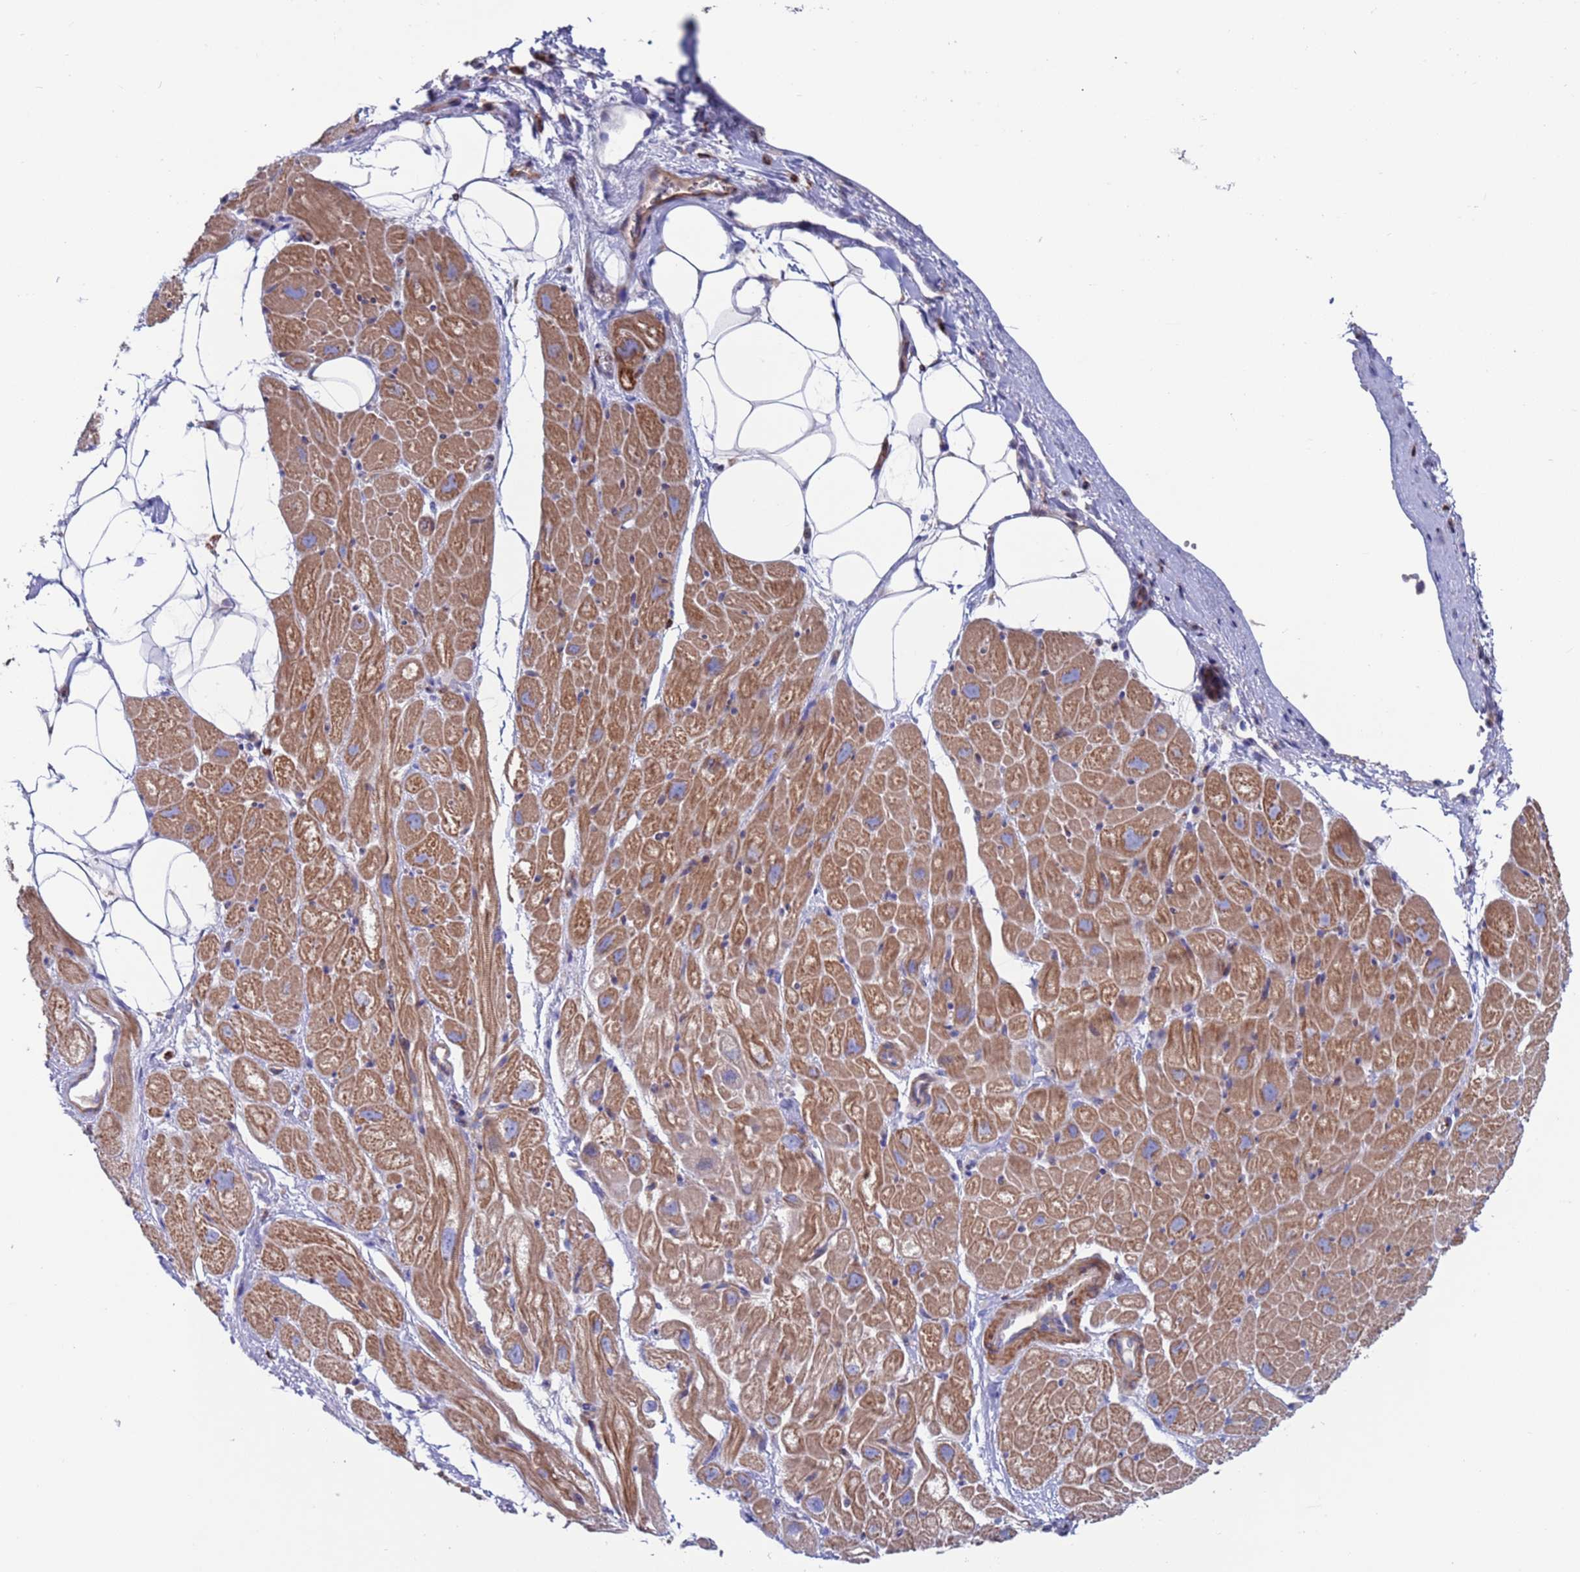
{"staining": {"intensity": "moderate", "quantity": ">75%", "location": "cytoplasmic/membranous"}, "tissue": "heart muscle", "cell_type": "Cardiomyocytes", "image_type": "normal", "snomed": [{"axis": "morphology", "description": "Normal tissue, NOS"}, {"axis": "topography", "description": "Heart"}], "caption": "Protein expression analysis of benign heart muscle displays moderate cytoplasmic/membranous positivity in approximately >75% of cardiomyocytes.", "gene": "GREB1L", "patient": {"sex": "male", "age": 50}}